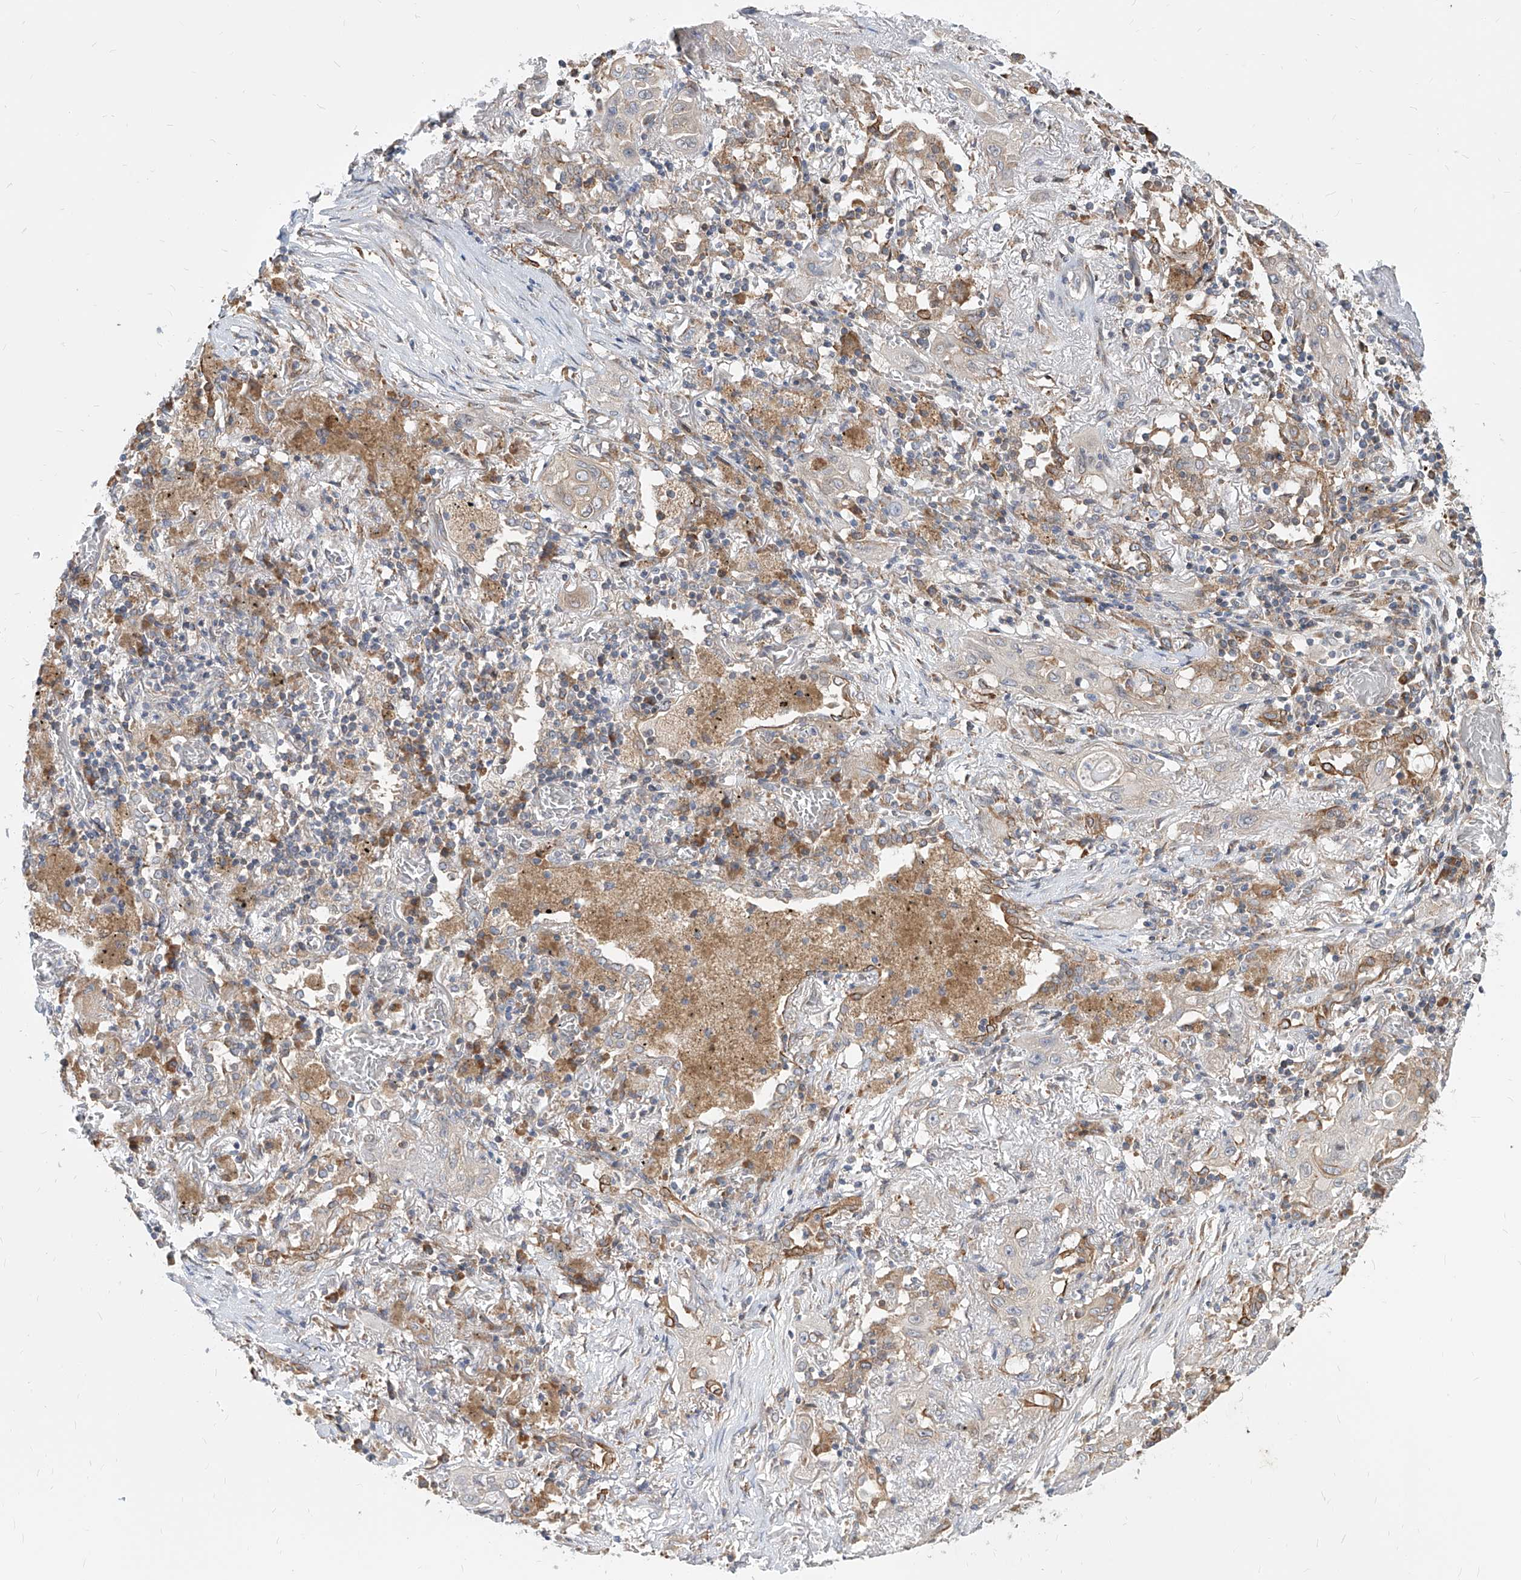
{"staining": {"intensity": "negative", "quantity": "none", "location": "none"}, "tissue": "lung cancer", "cell_type": "Tumor cells", "image_type": "cancer", "snomed": [{"axis": "morphology", "description": "Squamous cell carcinoma, NOS"}, {"axis": "topography", "description": "Lung"}], "caption": "A high-resolution micrograph shows IHC staining of squamous cell carcinoma (lung), which exhibits no significant positivity in tumor cells.", "gene": "FAM83B", "patient": {"sex": "female", "age": 47}}